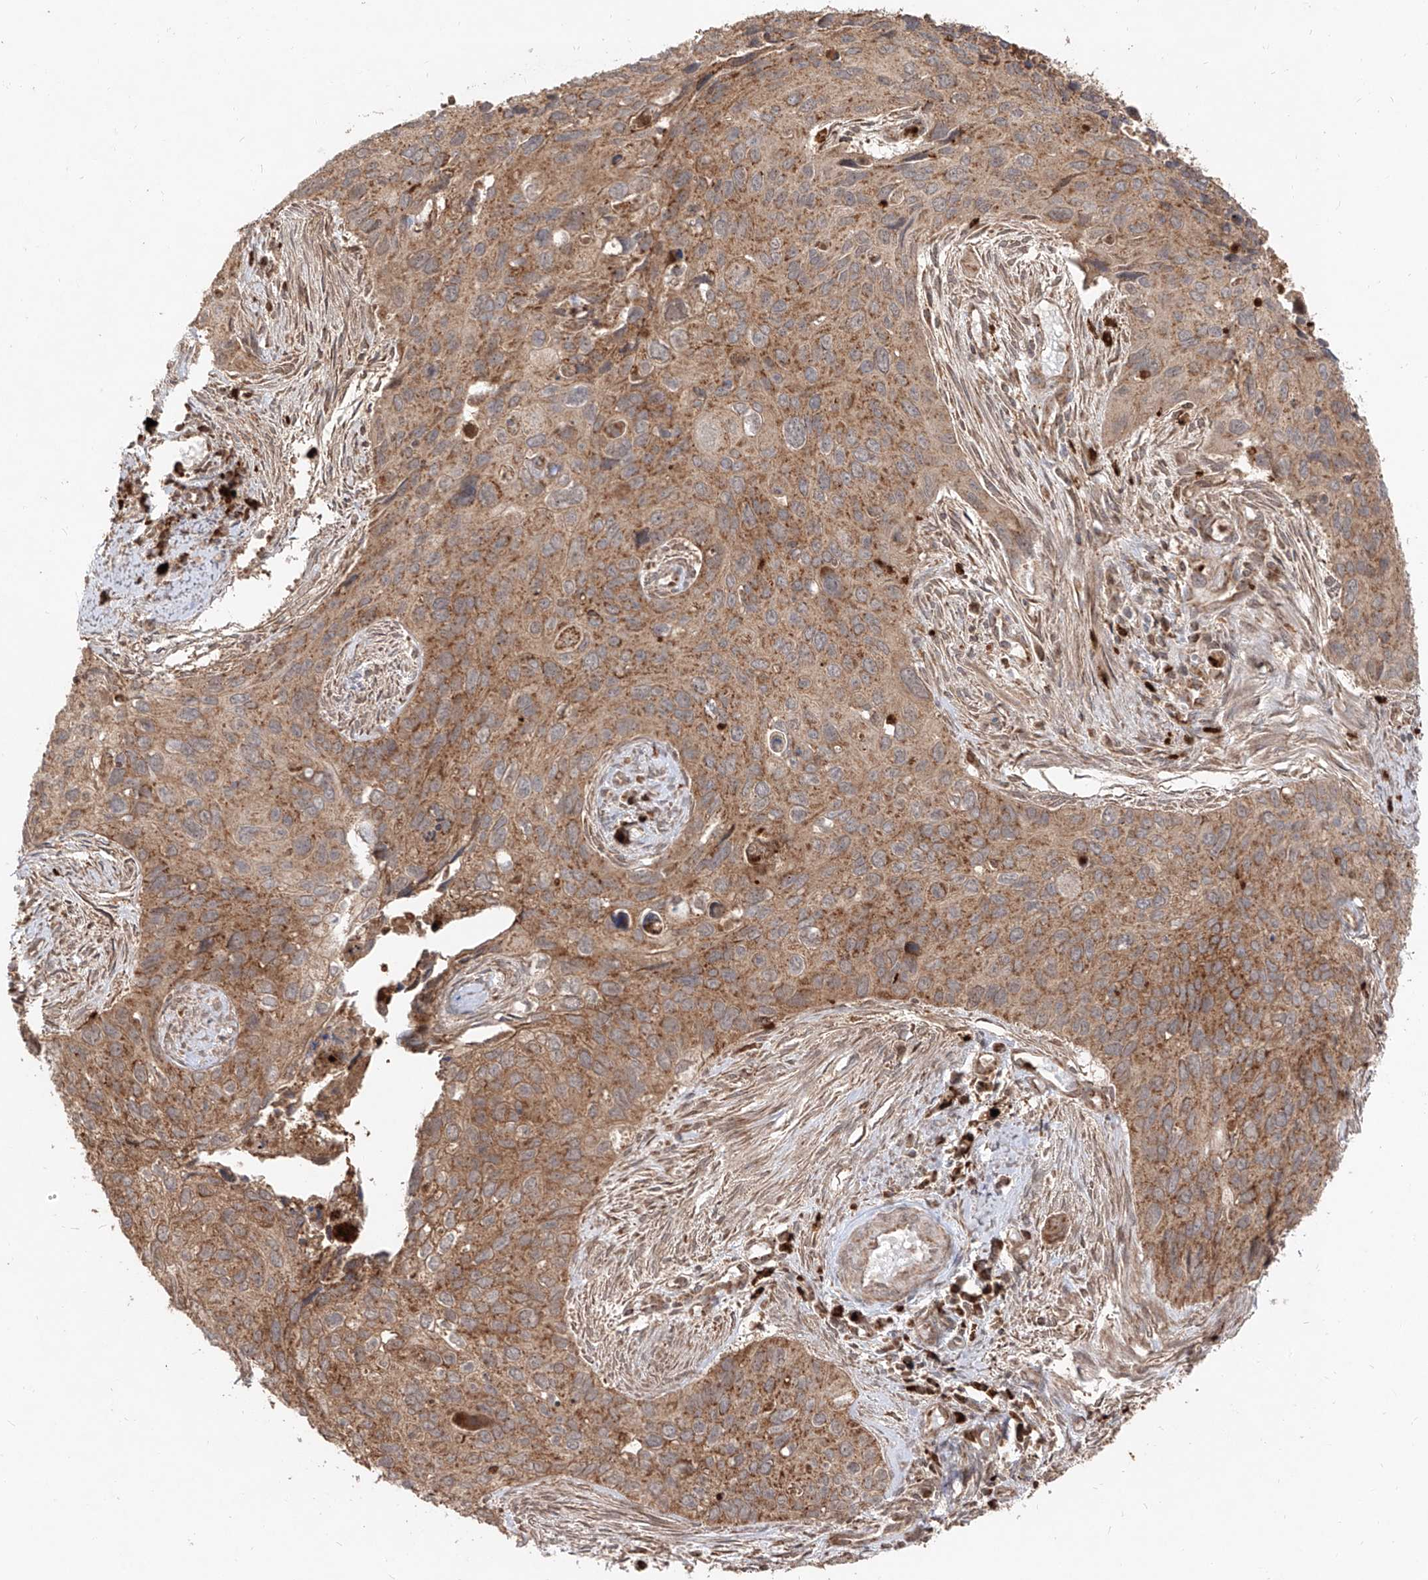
{"staining": {"intensity": "moderate", "quantity": ">75%", "location": "cytoplasmic/membranous"}, "tissue": "cervical cancer", "cell_type": "Tumor cells", "image_type": "cancer", "snomed": [{"axis": "morphology", "description": "Squamous cell carcinoma, NOS"}, {"axis": "topography", "description": "Cervix"}], "caption": "Human squamous cell carcinoma (cervical) stained for a protein (brown) displays moderate cytoplasmic/membranous positive positivity in about >75% of tumor cells.", "gene": "AIM2", "patient": {"sex": "female", "age": 55}}